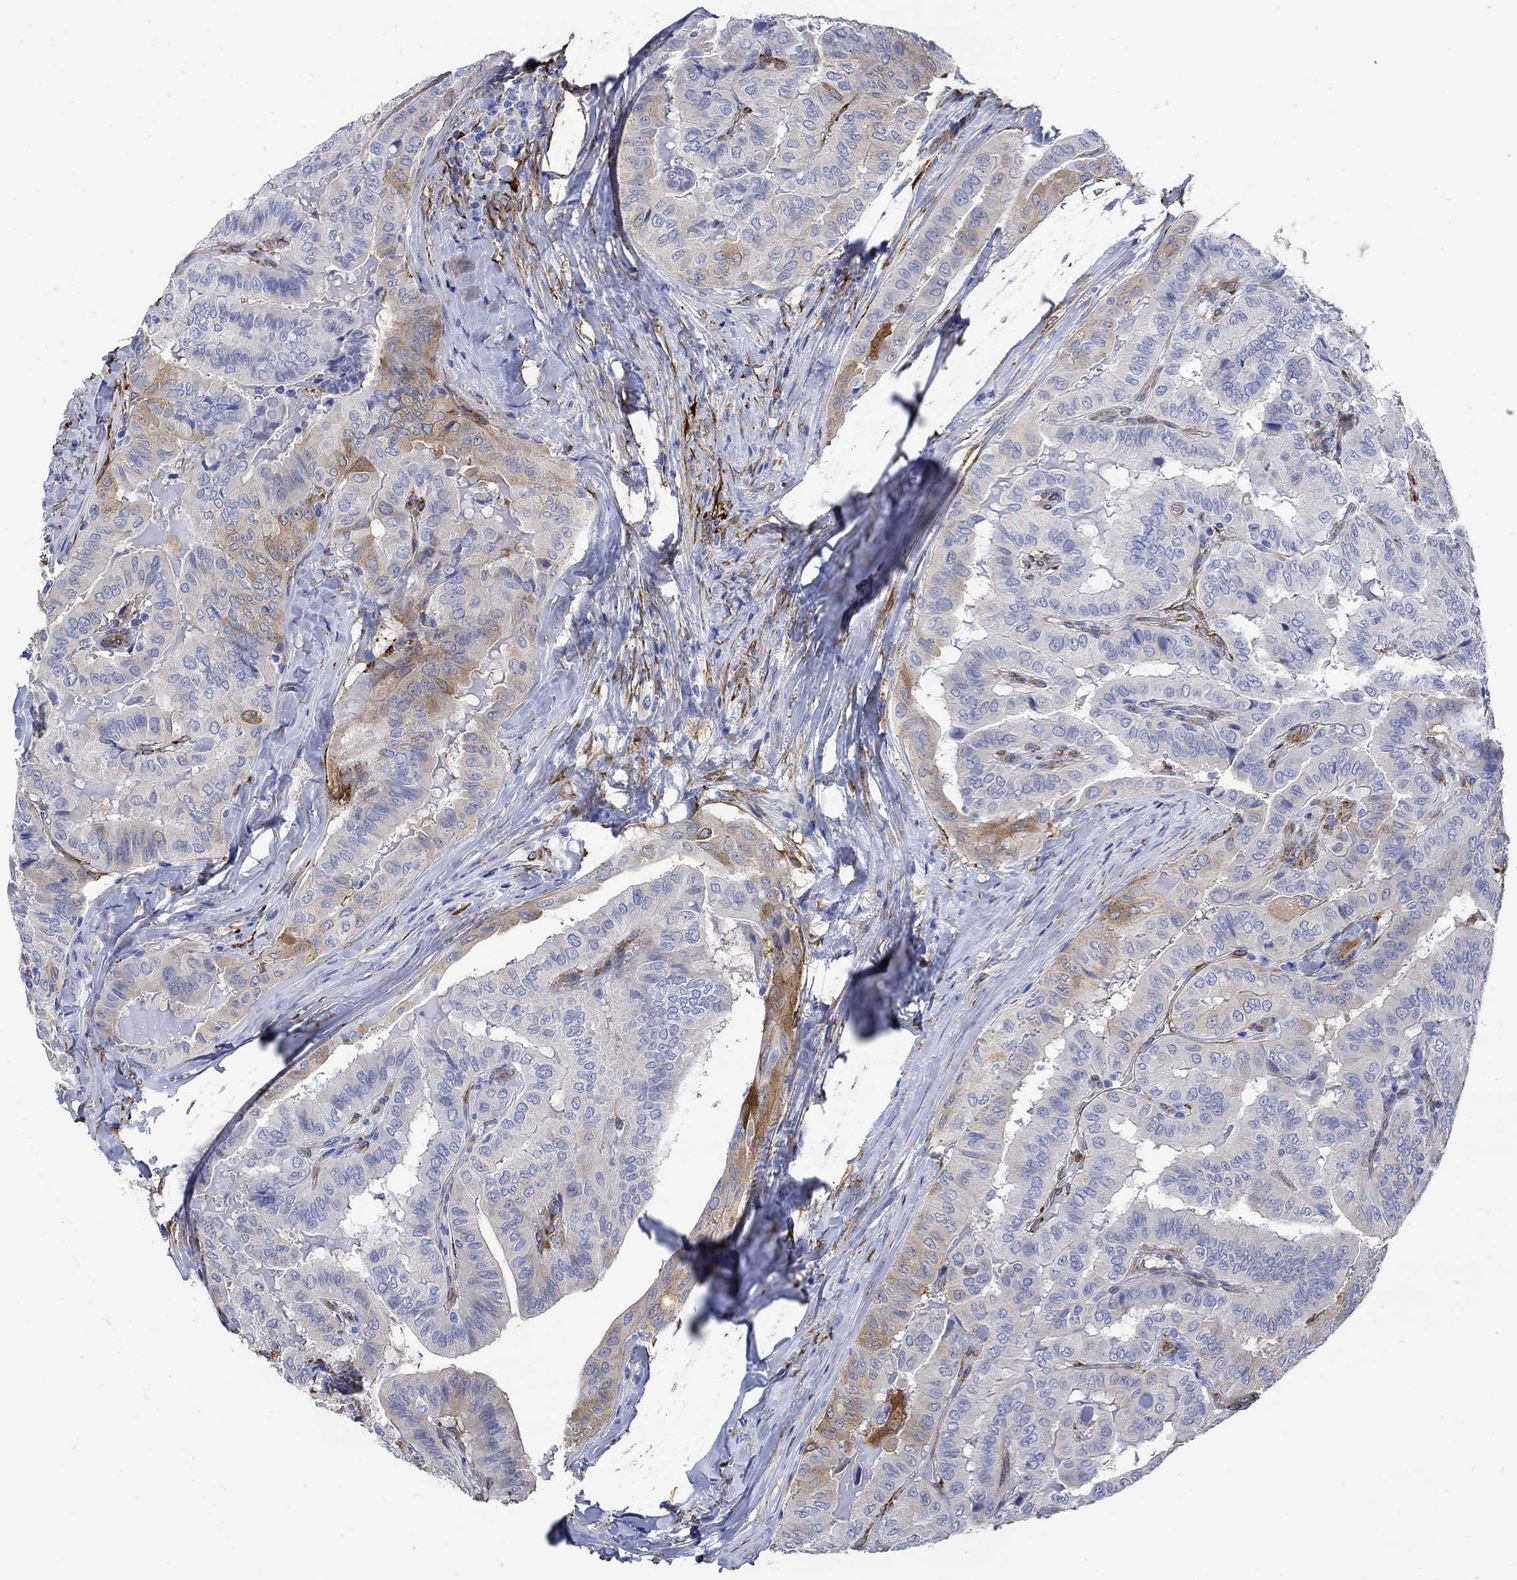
{"staining": {"intensity": "moderate", "quantity": "25%-75%", "location": "cytoplasmic/membranous"}, "tissue": "thyroid cancer", "cell_type": "Tumor cells", "image_type": "cancer", "snomed": [{"axis": "morphology", "description": "Papillary adenocarcinoma, NOS"}, {"axis": "topography", "description": "Thyroid gland"}], "caption": "Immunohistochemistry (IHC) photomicrograph of neoplastic tissue: thyroid cancer stained using immunohistochemistry displays medium levels of moderate protein expression localized specifically in the cytoplasmic/membranous of tumor cells, appearing as a cytoplasmic/membranous brown color.", "gene": "TGM2", "patient": {"sex": "female", "age": 68}}